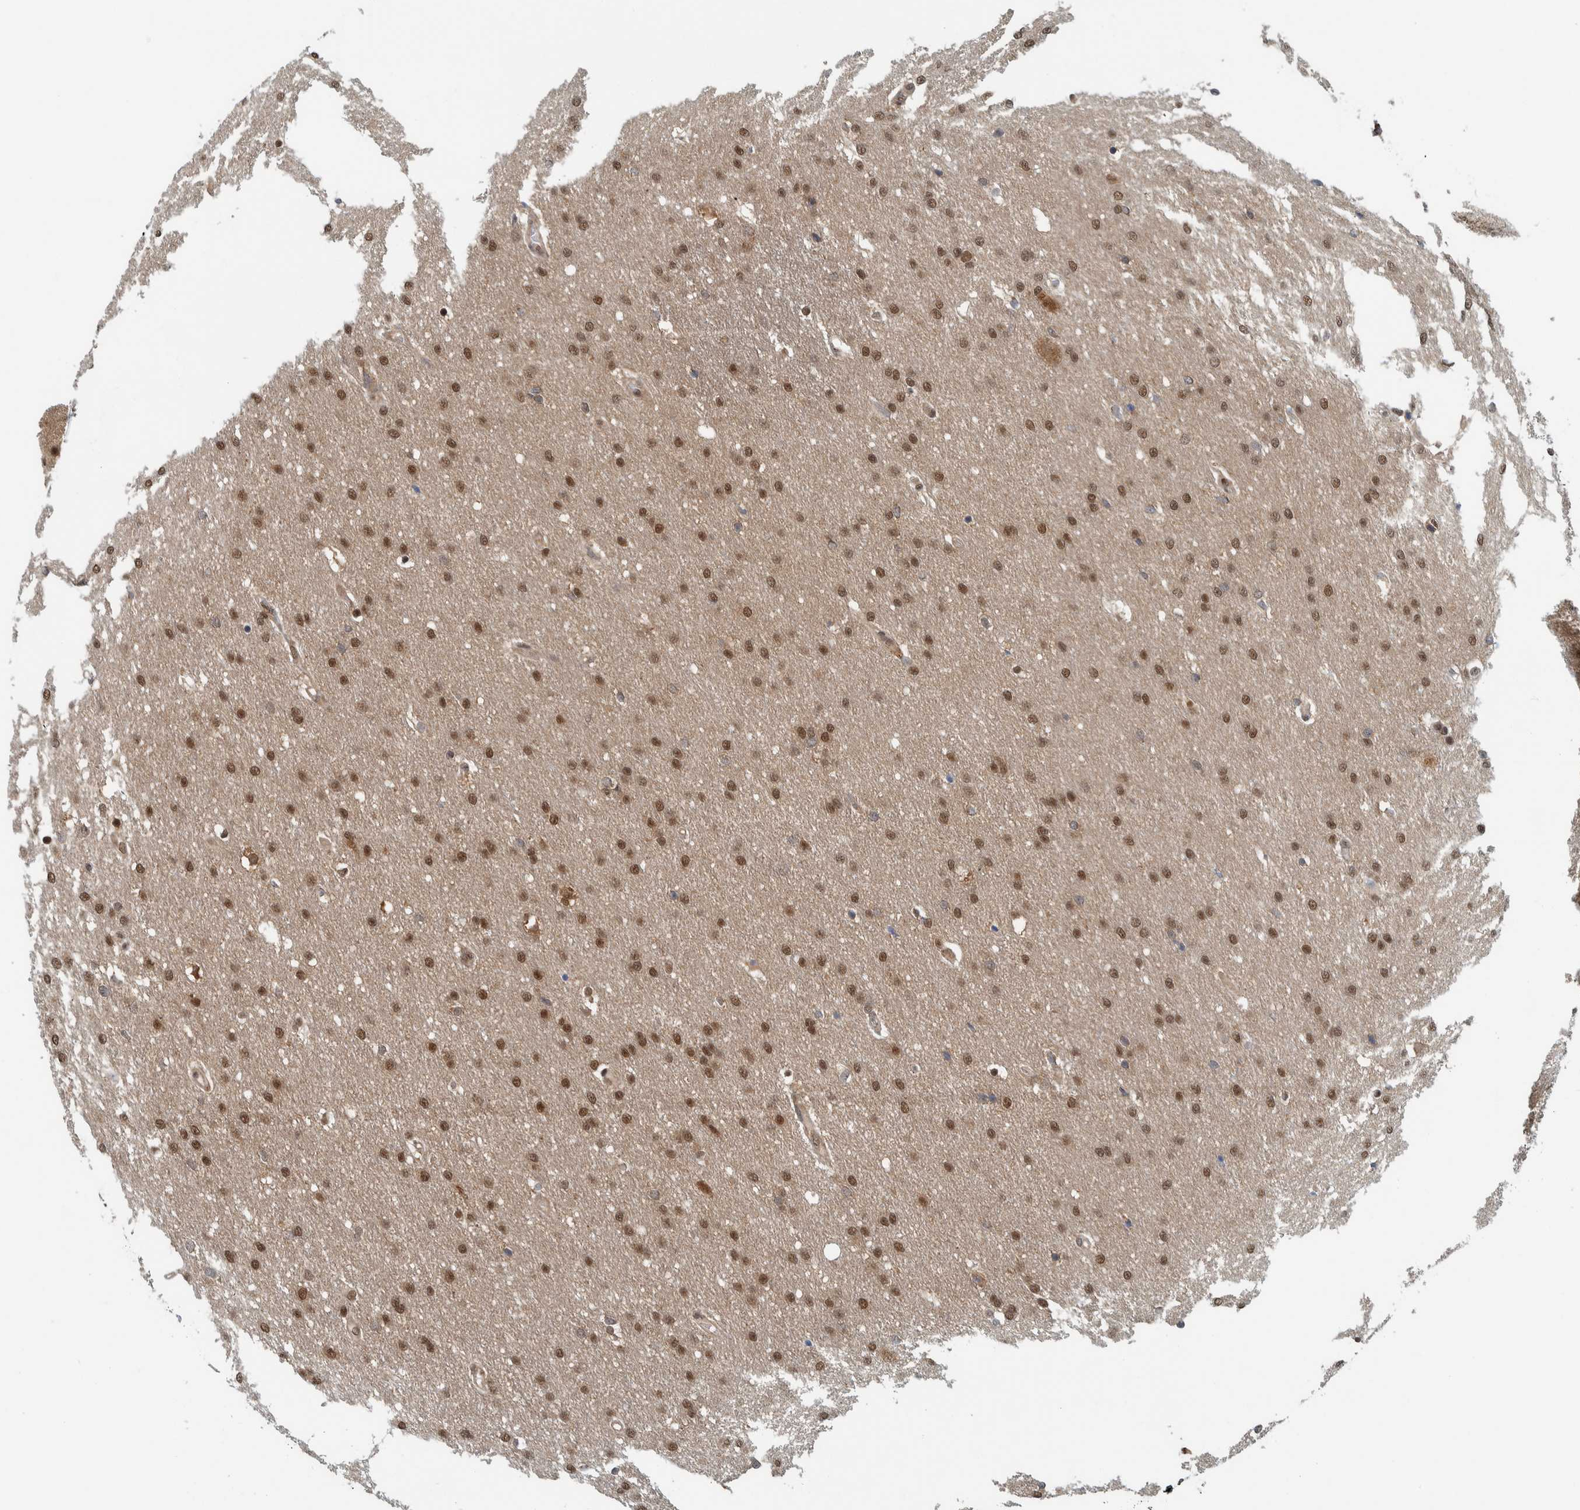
{"staining": {"intensity": "moderate", "quantity": ">75%", "location": "nuclear"}, "tissue": "glioma", "cell_type": "Tumor cells", "image_type": "cancer", "snomed": [{"axis": "morphology", "description": "Glioma, malignant, Low grade"}, {"axis": "topography", "description": "Brain"}], "caption": "Protein staining of glioma tissue reveals moderate nuclear expression in about >75% of tumor cells. The staining is performed using DAB brown chromogen to label protein expression. The nuclei are counter-stained blue using hematoxylin.", "gene": "COPS3", "patient": {"sex": "female", "age": 37}}